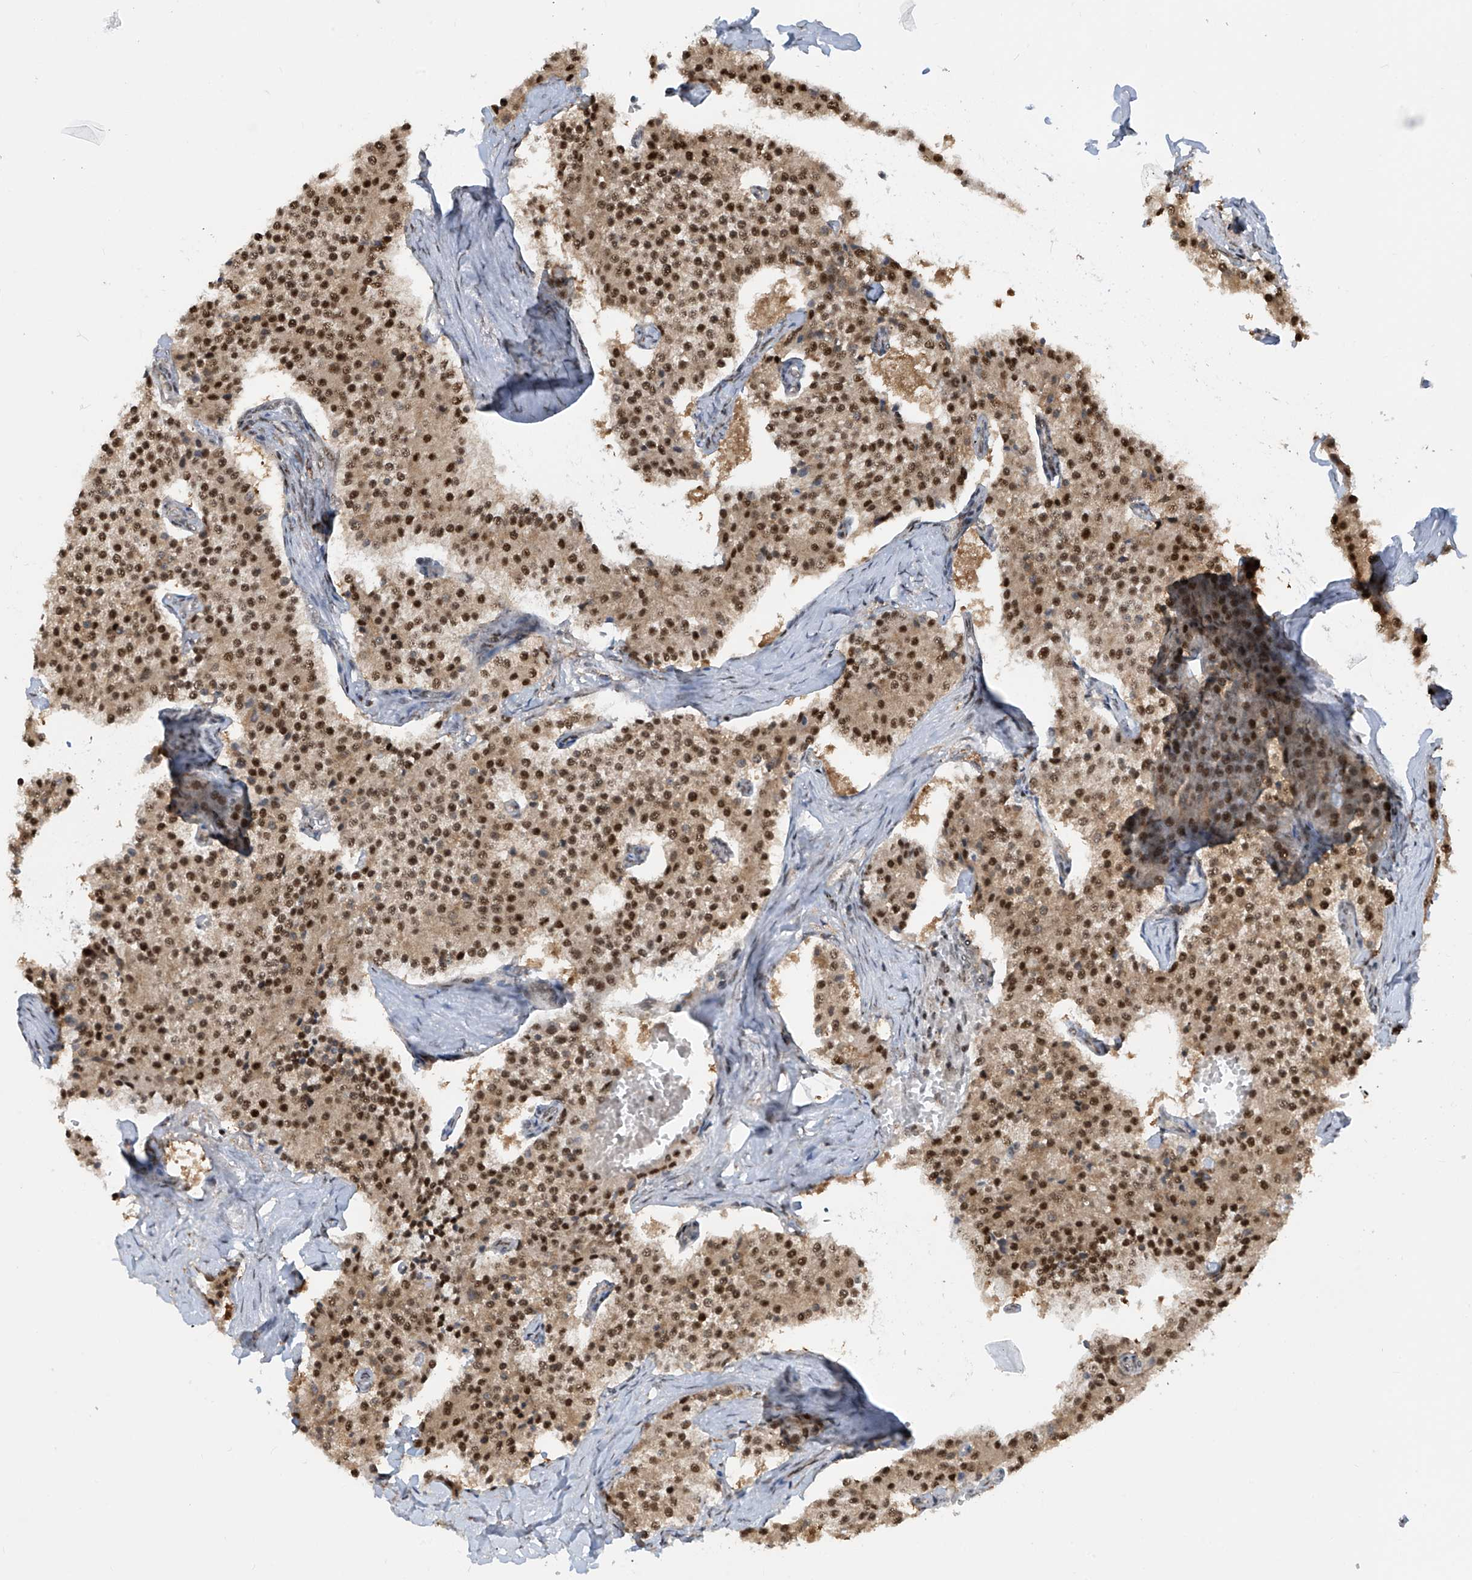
{"staining": {"intensity": "moderate", "quantity": ">75%", "location": "nuclear"}, "tissue": "carcinoid", "cell_type": "Tumor cells", "image_type": "cancer", "snomed": [{"axis": "morphology", "description": "Carcinoid, malignant, NOS"}, {"axis": "topography", "description": "Colon"}], "caption": "IHC photomicrograph of carcinoid stained for a protein (brown), which reveals medium levels of moderate nuclear staining in about >75% of tumor cells.", "gene": "LAGE3", "patient": {"sex": "female", "age": 52}}